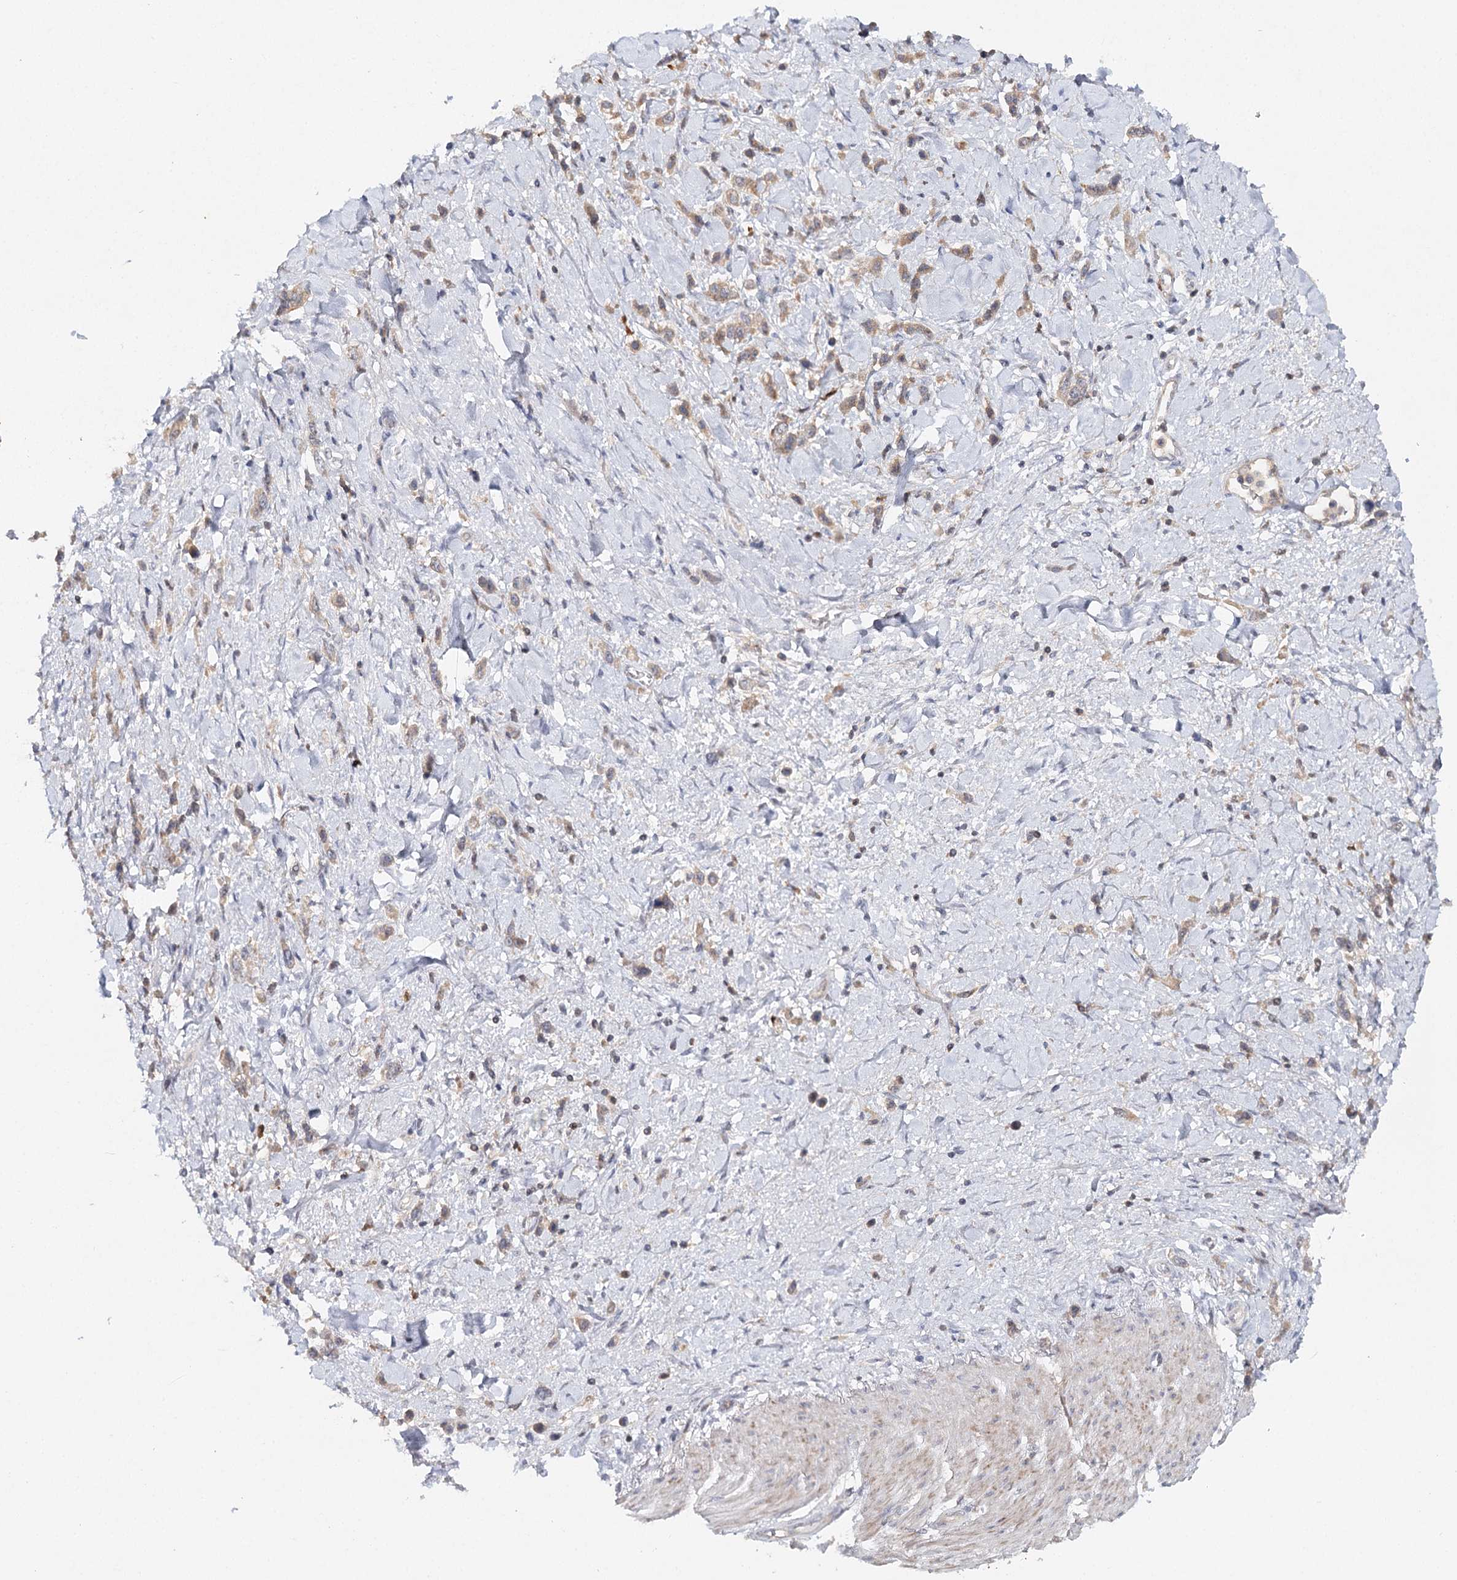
{"staining": {"intensity": "weak", "quantity": "25%-75%", "location": "cytoplasmic/membranous"}, "tissue": "stomach cancer", "cell_type": "Tumor cells", "image_type": "cancer", "snomed": [{"axis": "morphology", "description": "Normal tissue, NOS"}, {"axis": "morphology", "description": "Adenocarcinoma, NOS"}, {"axis": "topography", "description": "Stomach, upper"}, {"axis": "topography", "description": "Stomach"}], "caption": "Protein staining of adenocarcinoma (stomach) tissue reveals weak cytoplasmic/membranous expression in about 25%-75% of tumor cells.", "gene": "SLC41A2", "patient": {"sex": "female", "age": 65}}